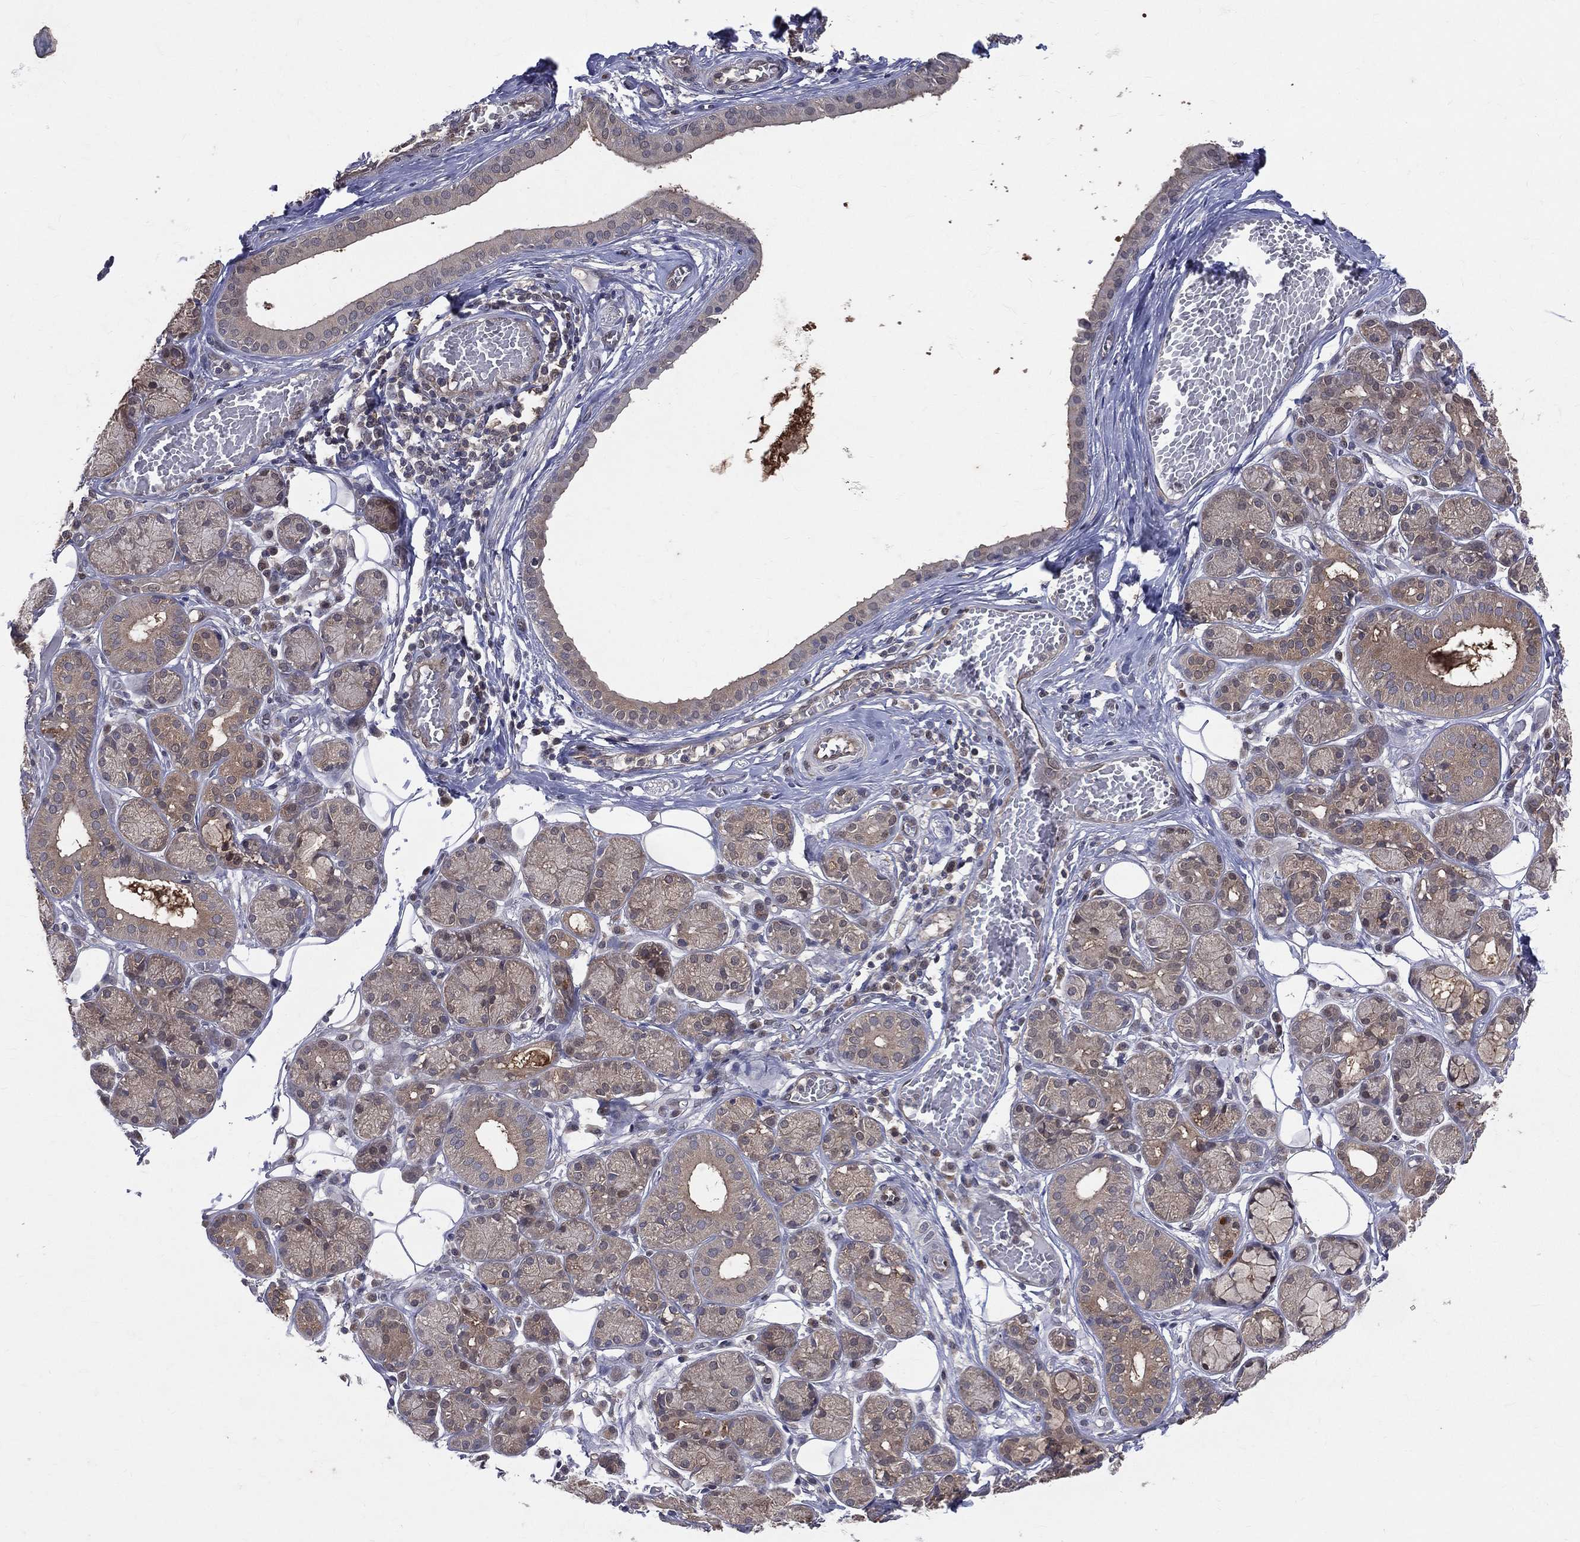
{"staining": {"intensity": "weak", "quantity": "25%-75%", "location": "cytoplasmic/membranous"}, "tissue": "salivary gland", "cell_type": "Glandular cells", "image_type": "normal", "snomed": [{"axis": "morphology", "description": "Normal tissue, NOS"}, {"axis": "topography", "description": "Salivary gland"}, {"axis": "topography", "description": "Peripheral nerve tissue"}], "caption": "IHC (DAB) staining of unremarkable human salivary gland exhibits weak cytoplasmic/membranous protein positivity in approximately 25%-75% of glandular cells.", "gene": "GMPR2", "patient": {"sex": "male", "age": 71}}